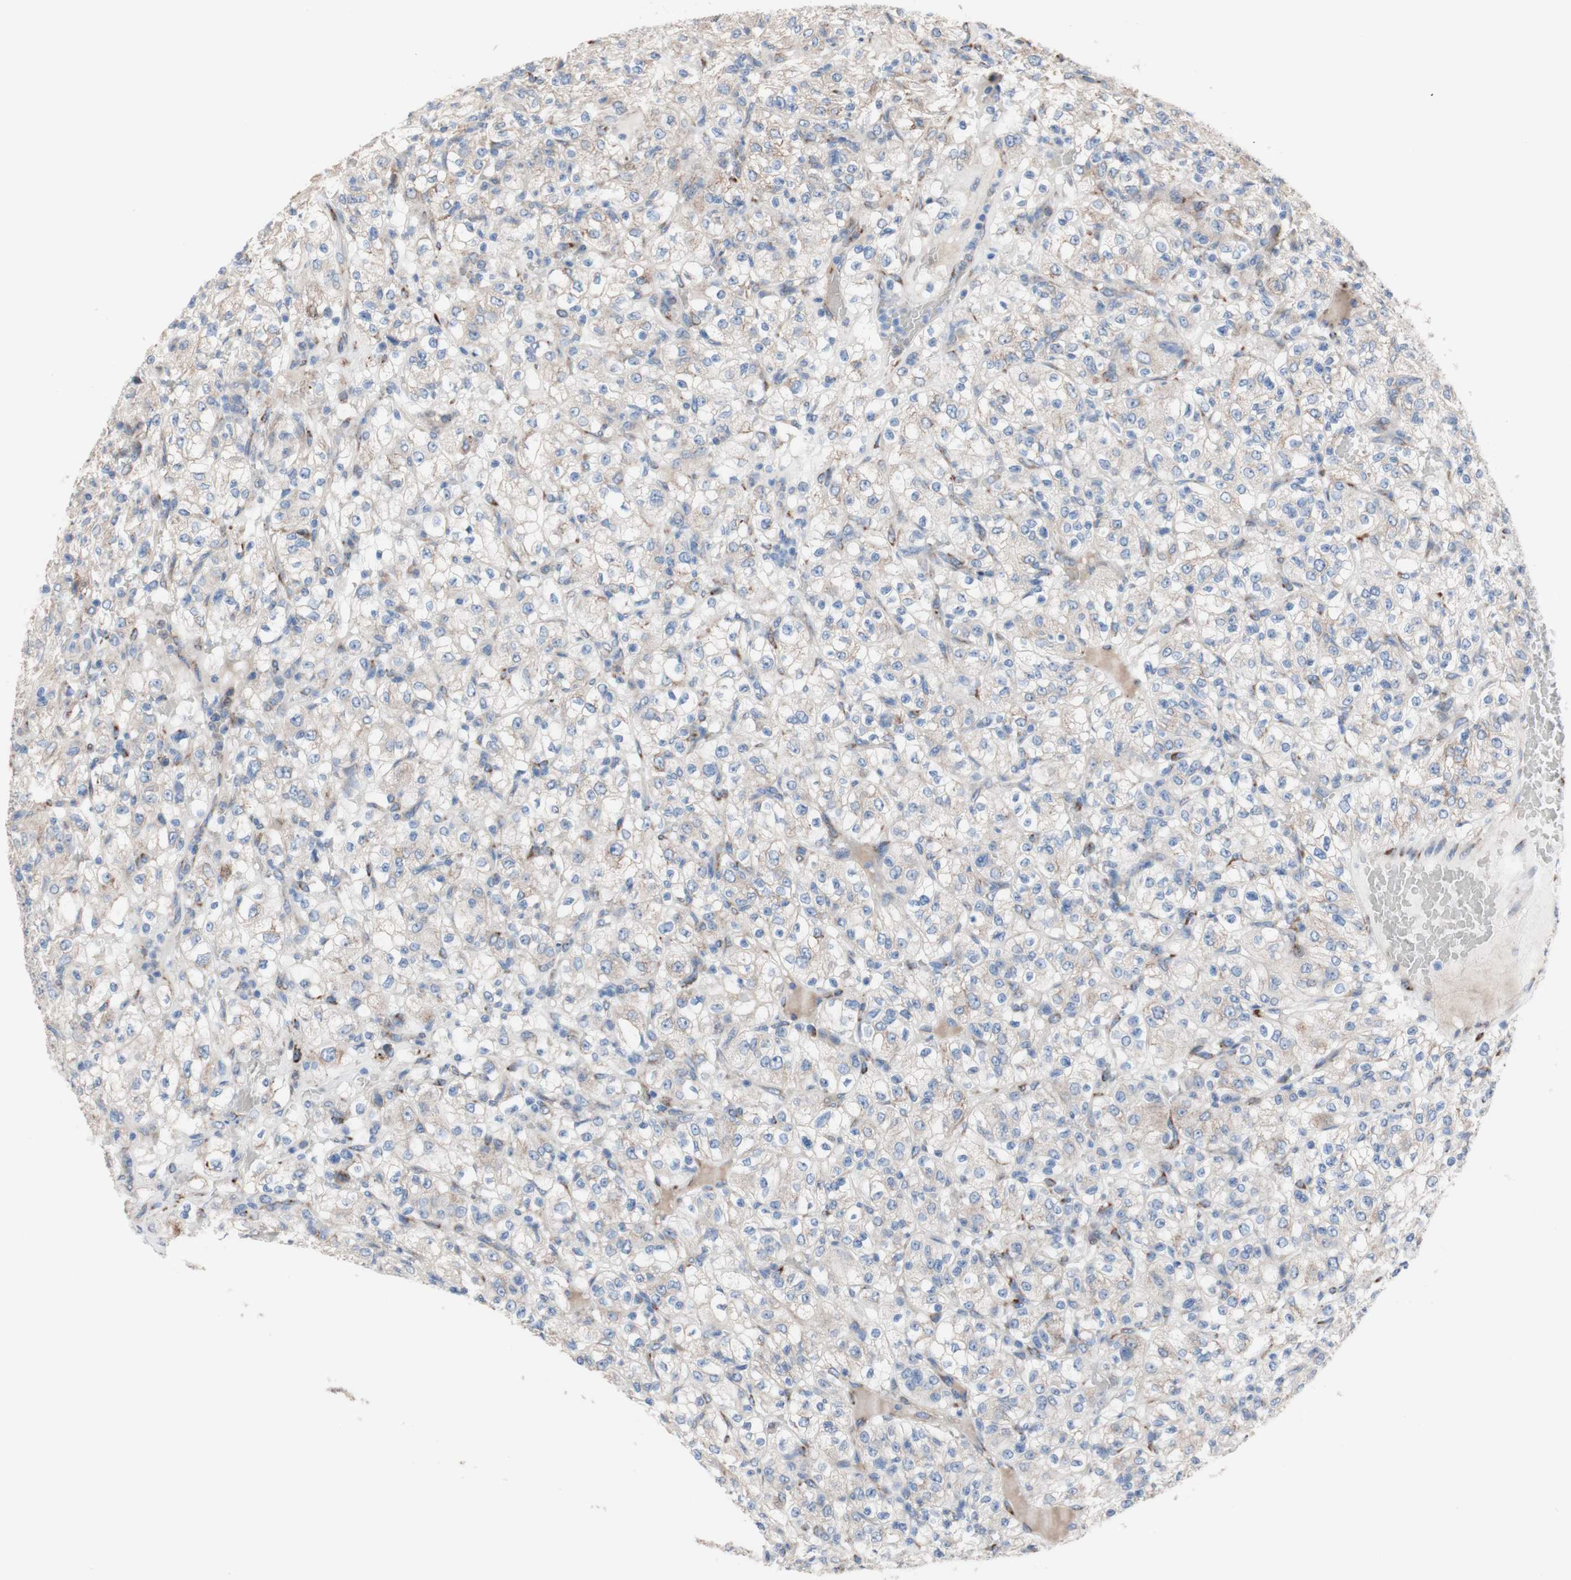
{"staining": {"intensity": "weak", "quantity": "<25%", "location": "cytoplasmic/membranous"}, "tissue": "renal cancer", "cell_type": "Tumor cells", "image_type": "cancer", "snomed": [{"axis": "morphology", "description": "Normal tissue, NOS"}, {"axis": "morphology", "description": "Adenocarcinoma, NOS"}, {"axis": "topography", "description": "Kidney"}], "caption": "A high-resolution histopathology image shows IHC staining of adenocarcinoma (renal), which exhibits no significant expression in tumor cells.", "gene": "AGPAT5", "patient": {"sex": "female", "age": 72}}